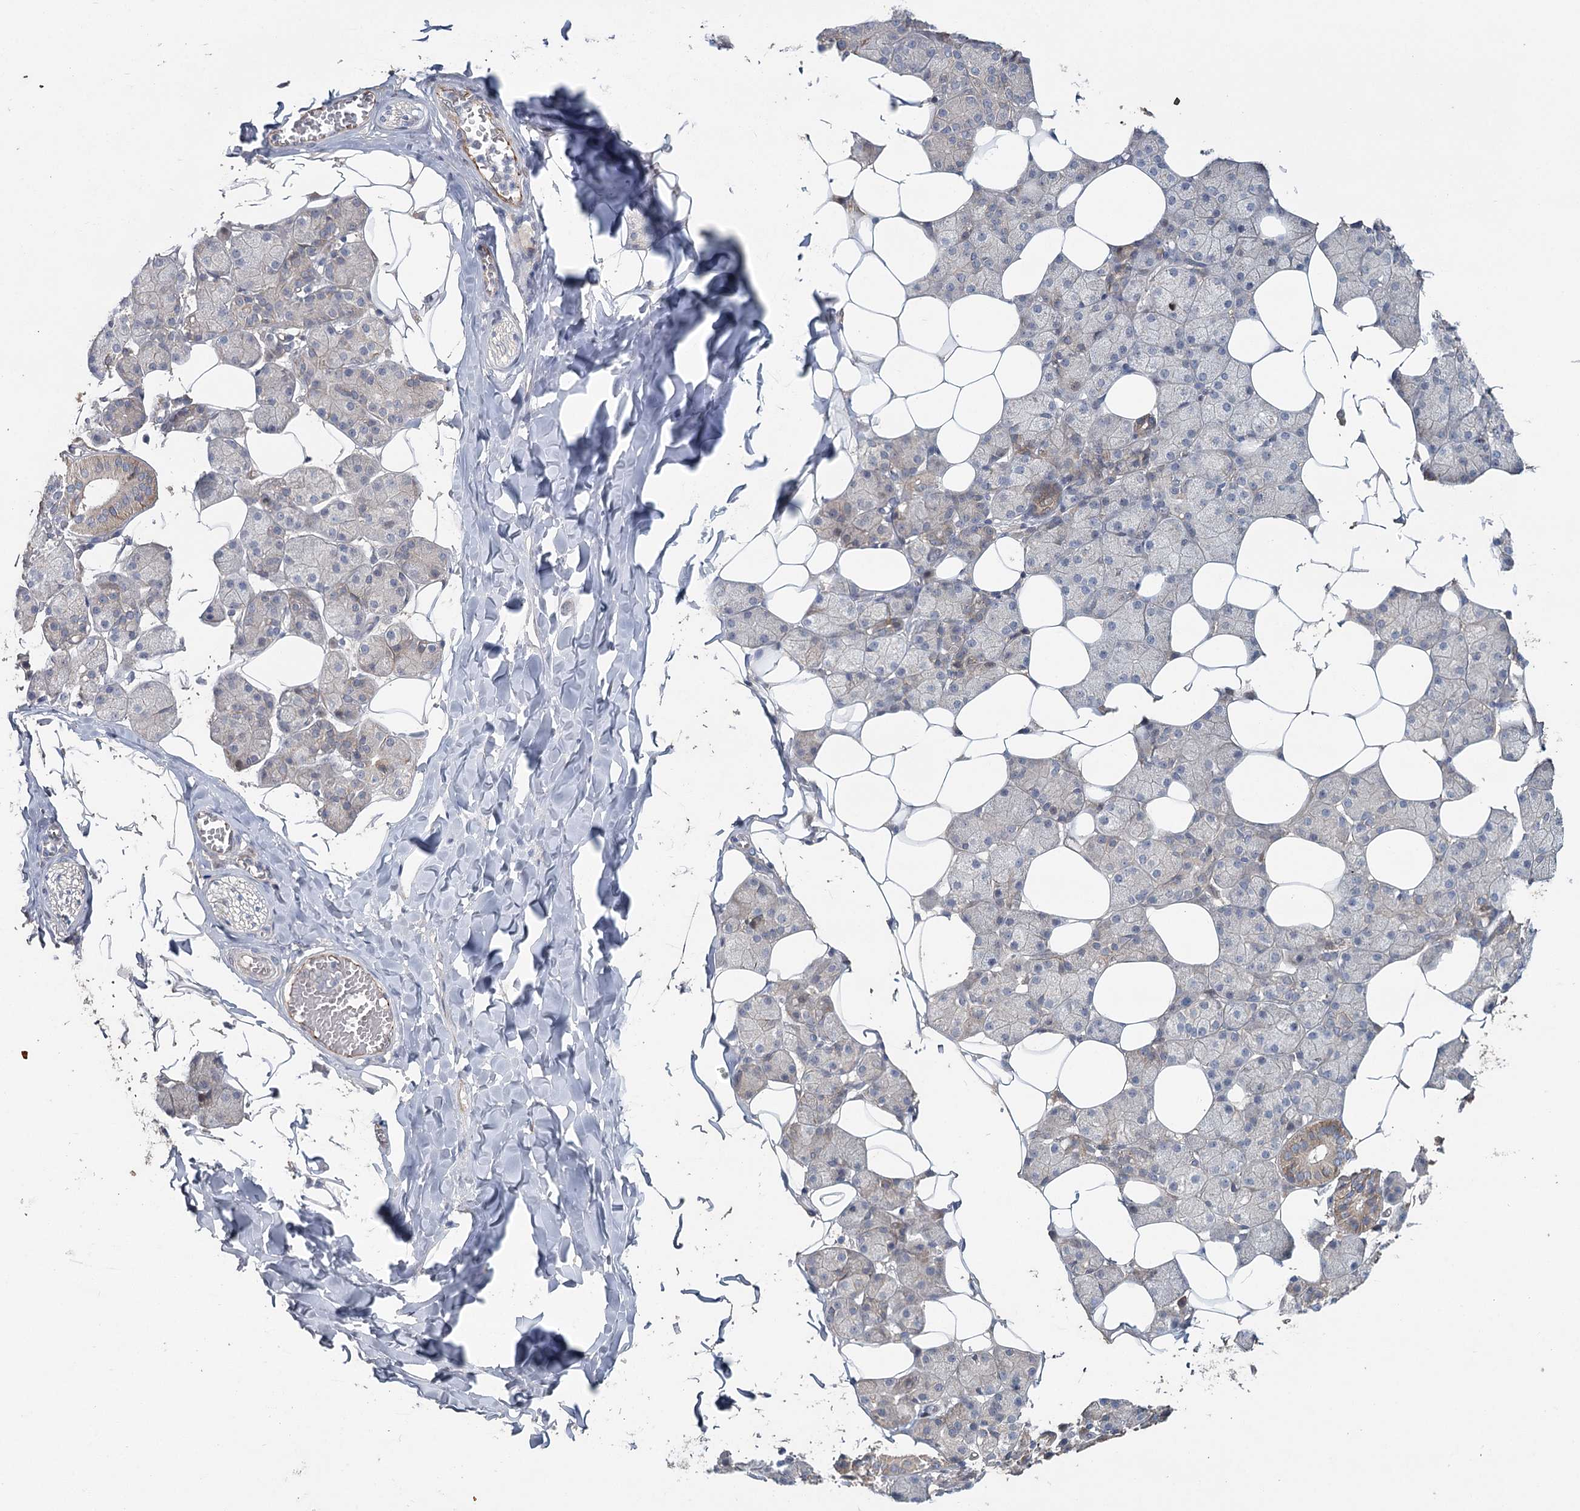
{"staining": {"intensity": "negative", "quantity": "none", "location": "none"}, "tissue": "salivary gland", "cell_type": "Glandular cells", "image_type": "normal", "snomed": [{"axis": "morphology", "description": "Normal tissue, NOS"}, {"axis": "topography", "description": "Salivary gland"}], "caption": "Photomicrograph shows no protein positivity in glandular cells of unremarkable salivary gland.", "gene": "MAP3K13", "patient": {"sex": "female", "age": 33}}